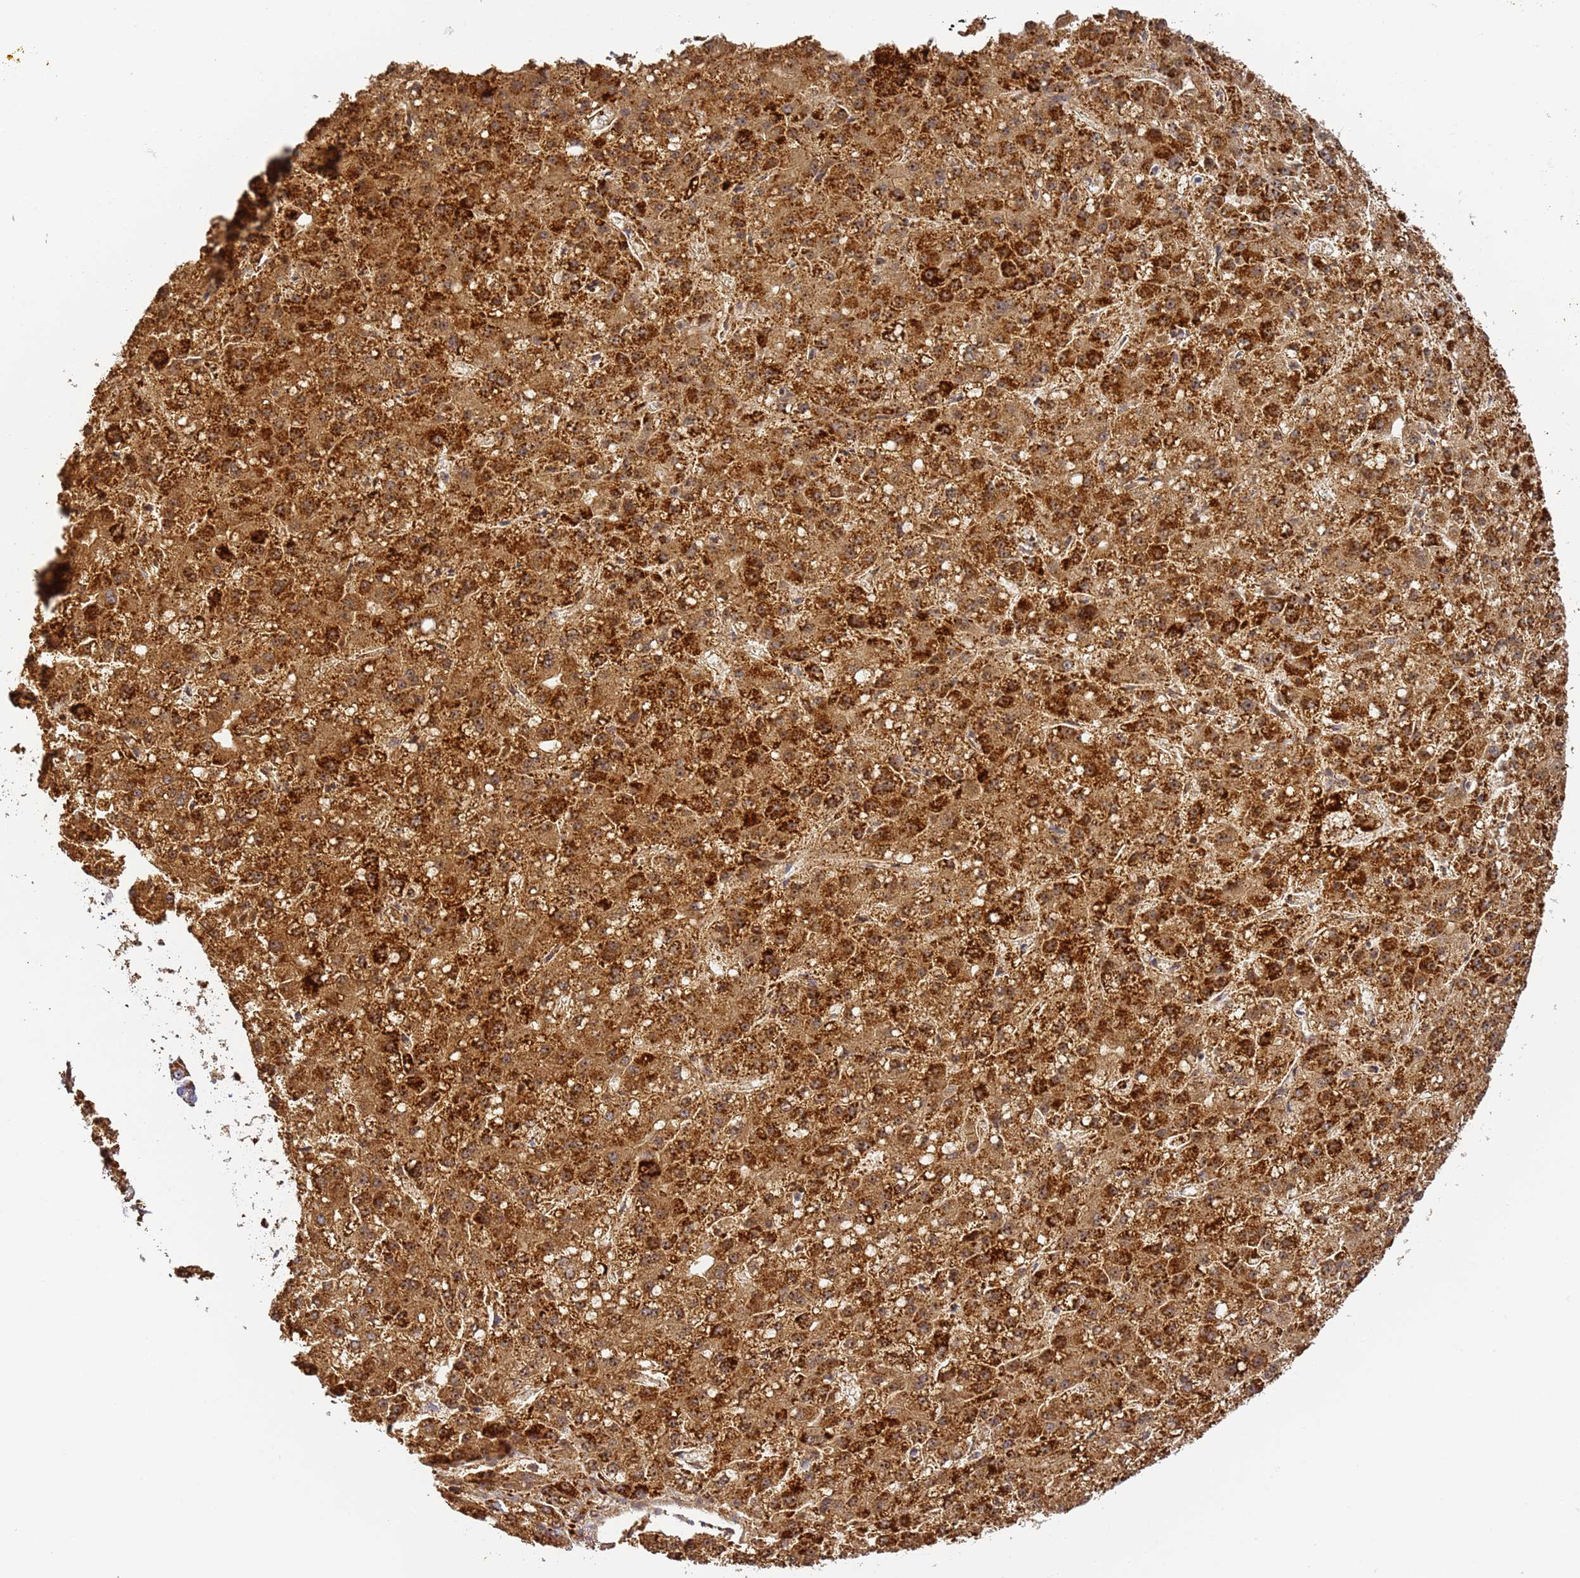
{"staining": {"intensity": "strong", "quantity": ">75%", "location": "cytoplasmic/membranous,nuclear"}, "tissue": "liver cancer", "cell_type": "Tumor cells", "image_type": "cancer", "snomed": [{"axis": "morphology", "description": "Carcinoma, Hepatocellular, NOS"}, {"axis": "topography", "description": "Liver"}], "caption": "Protein analysis of liver cancer (hepatocellular carcinoma) tissue demonstrates strong cytoplasmic/membranous and nuclear expression in approximately >75% of tumor cells.", "gene": "FRG2C", "patient": {"sex": "male", "age": 67}}